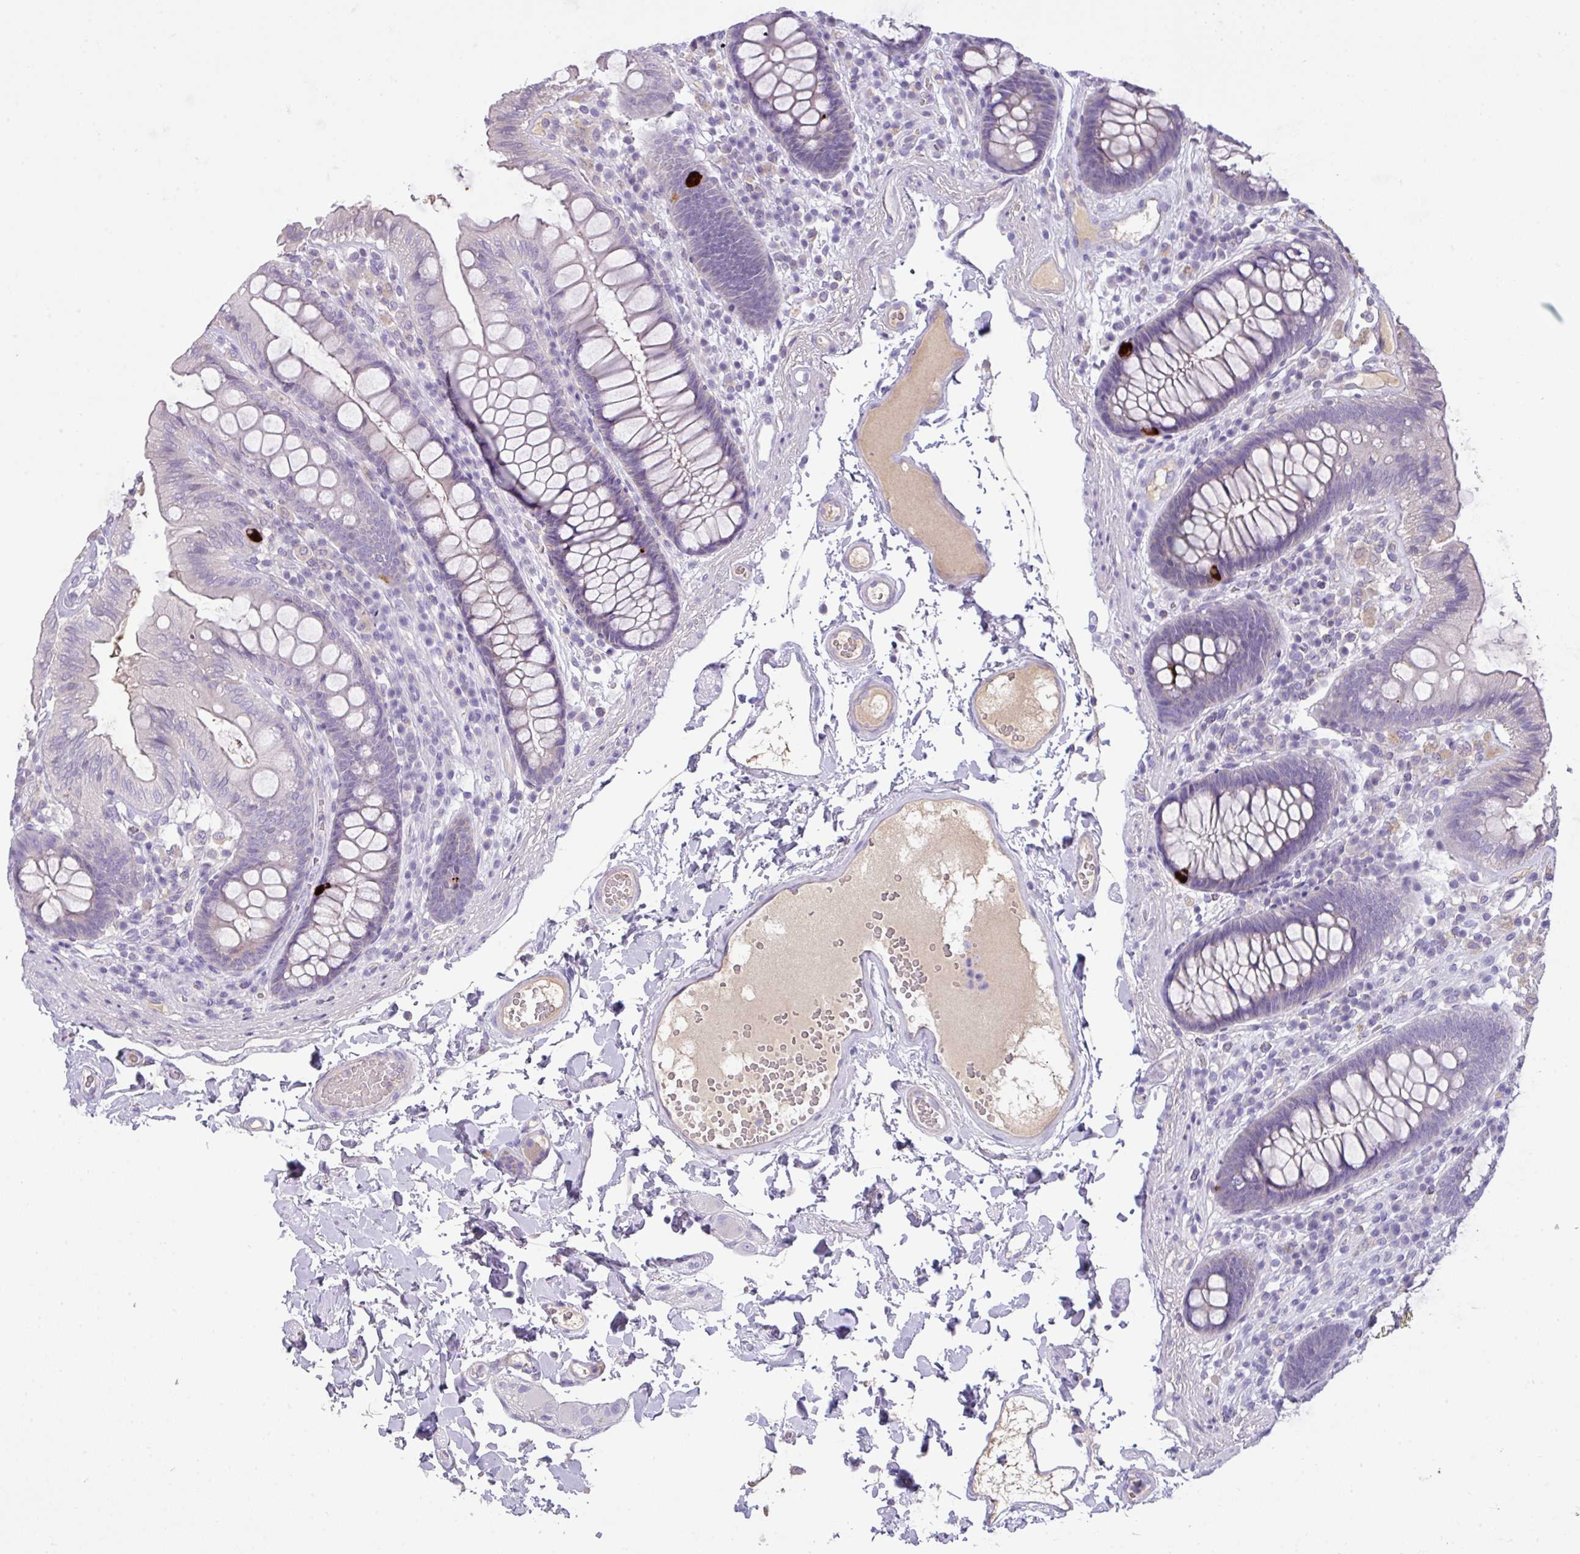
{"staining": {"intensity": "negative", "quantity": "none", "location": "none"}, "tissue": "colon", "cell_type": "Endothelial cells", "image_type": "normal", "snomed": [{"axis": "morphology", "description": "Normal tissue, NOS"}, {"axis": "topography", "description": "Colon"}], "caption": "Endothelial cells show no significant protein staining in unremarkable colon. (DAB (3,3'-diaminobenzidine) IHC, high magnification).", "gene": "OR6C6", "patient": {"sex": "male", "age": 84}}